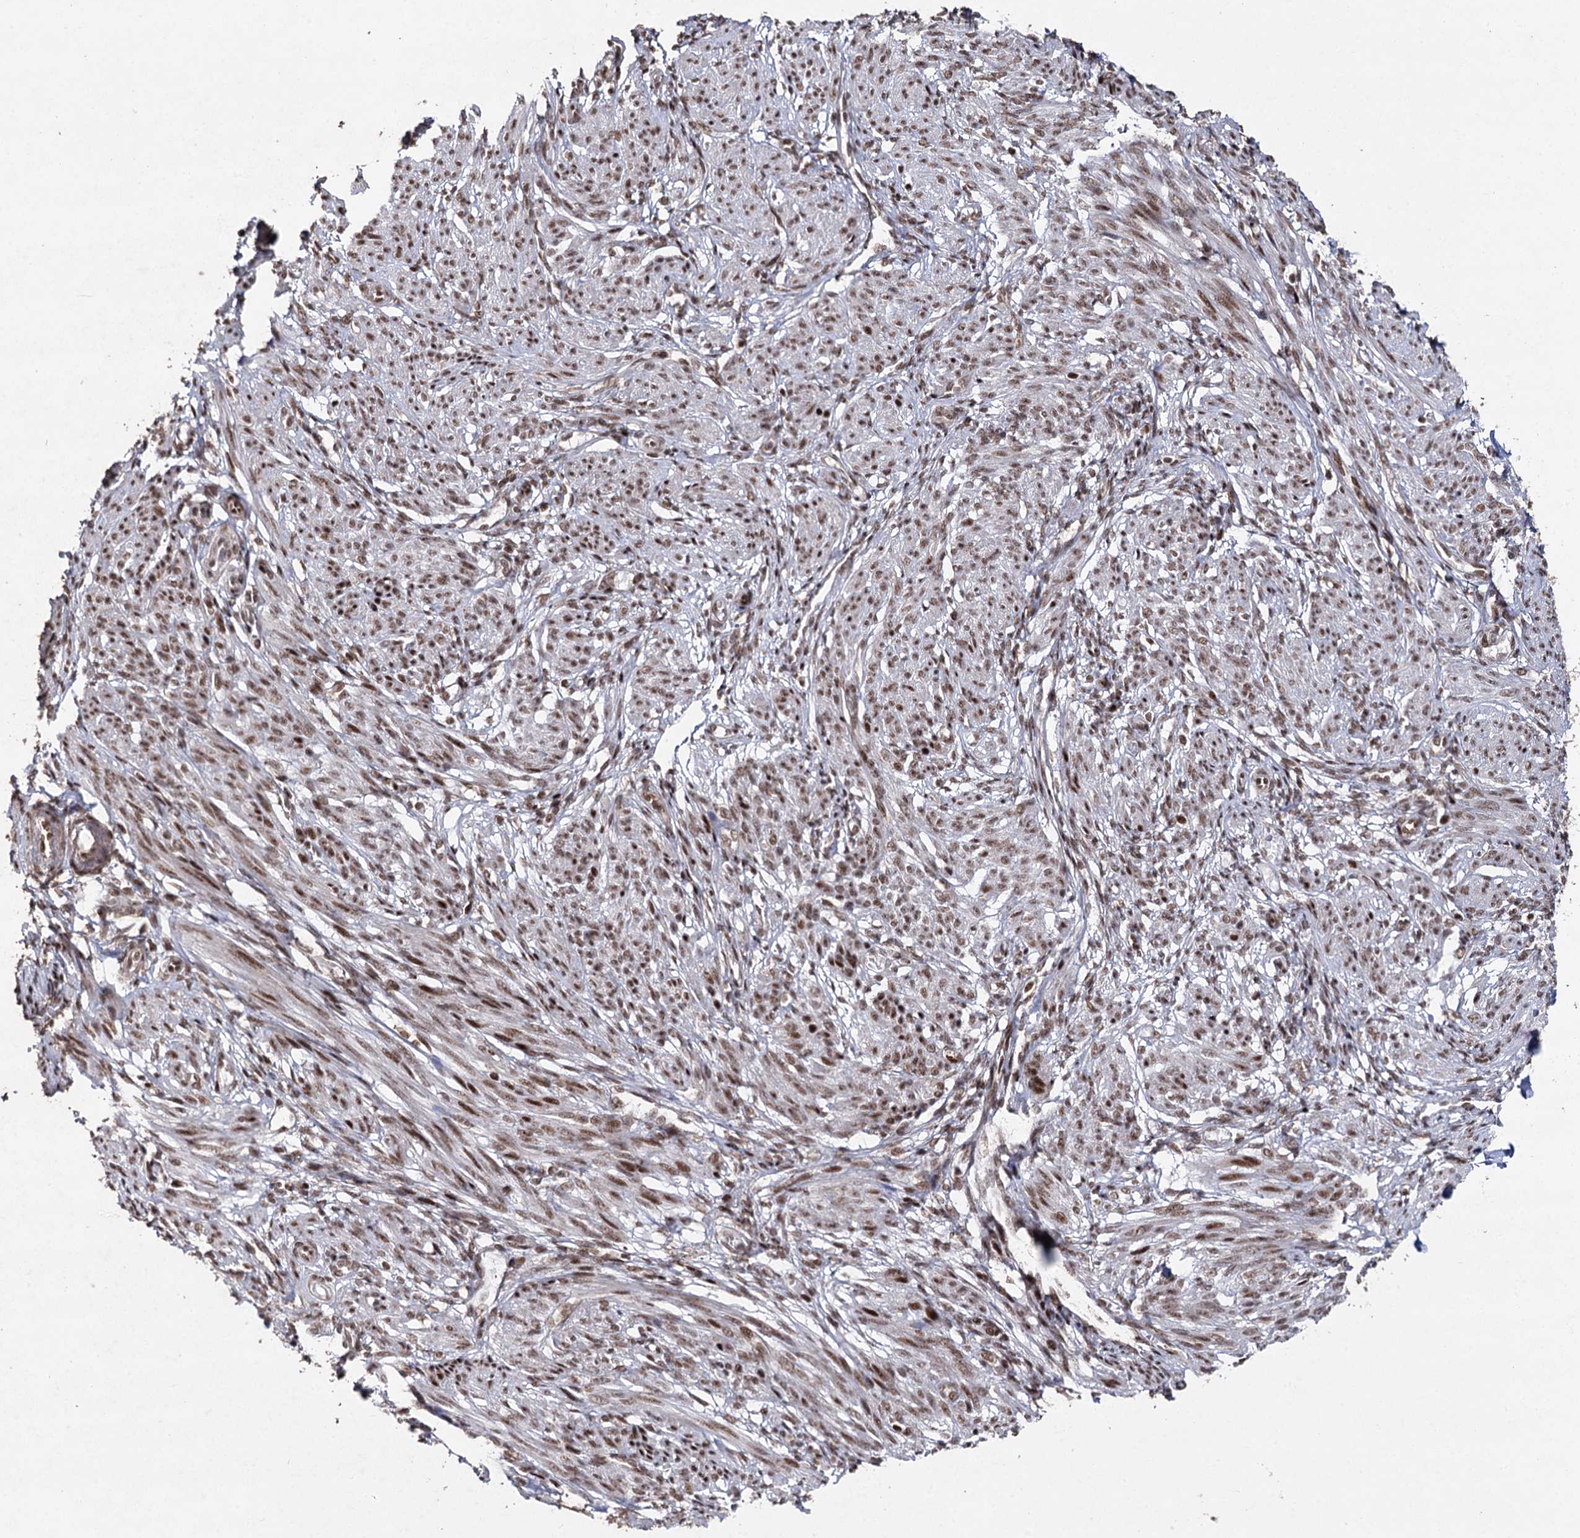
{"staining": {"intensity": "moderate", "quantity": ">75%", "location": "nuclear"}, "tissue": "smooth muscle", "cell_type": "Smooth muscle cells", "image_type": "normal", "snomed": [{"axis": "morphology", "description": "Normal tissue, NOS"}, {"axis": "topography", "description": "Smooth muscle"}], "caption": "About >75% of smooth muscle cells in benign smooth muscle show moderate nuclear protein staining as visualized by brown immunohistochemical staining.", "gene": "PDCD4", "patient": {"sex": "female", "age": 39}}